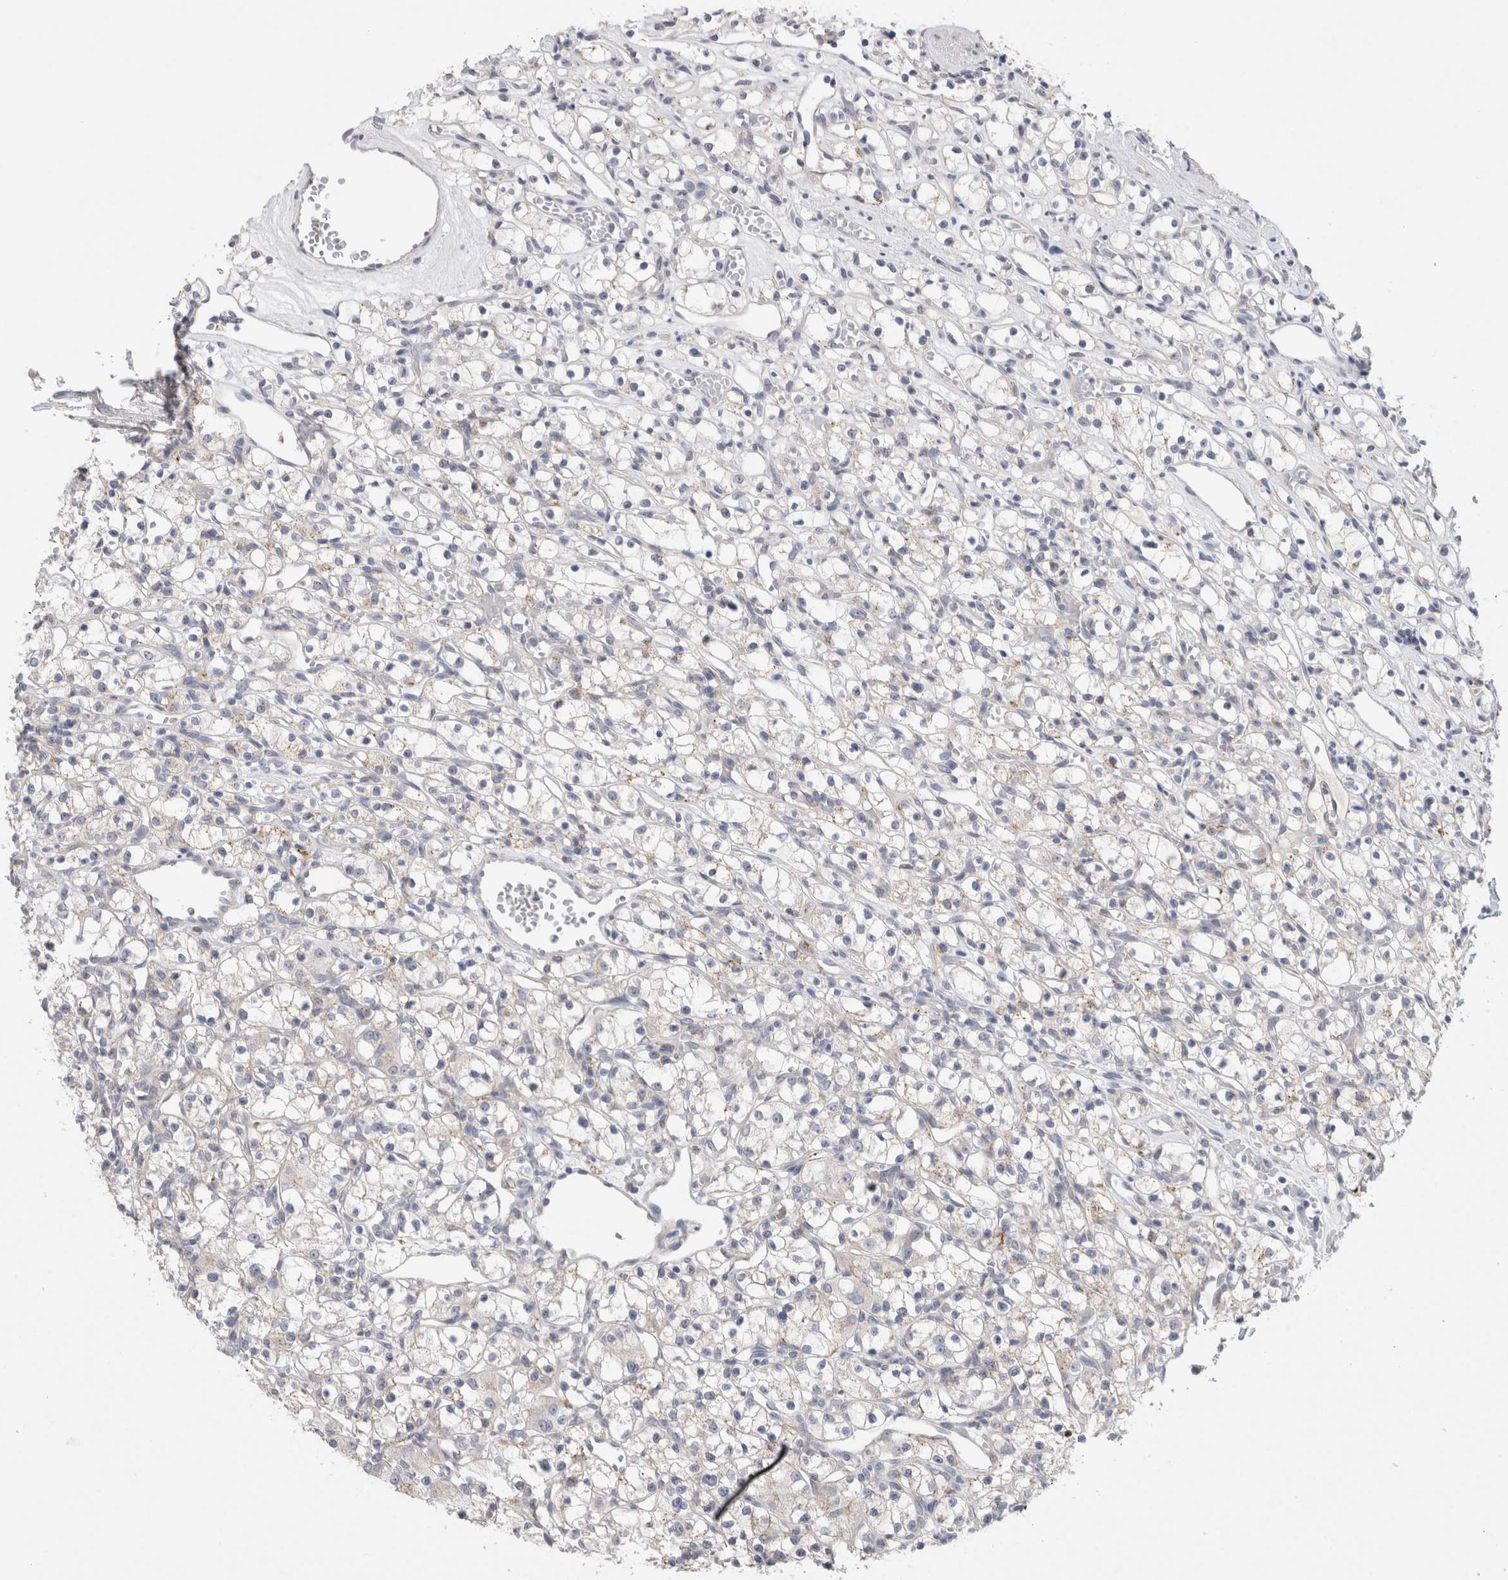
{"staining": {"intensity": "negative", "quantity": "none", "location": "none"}, "tissue": "renal cancer", "cell_type": "Tumor cells", "image_type": "cancer", "snomed": [{"axis": "morphology", "description": "Adenocarcinoma, NOS"}, {"axis": "topography", "description": "Kidney"}], "caption": "Protein analysis of renal cancer displays no significant staining in tumor cells. Nuclei are stained in blue.", "gene": "GAA", "patient": {"sex": "female", "age": 59}}